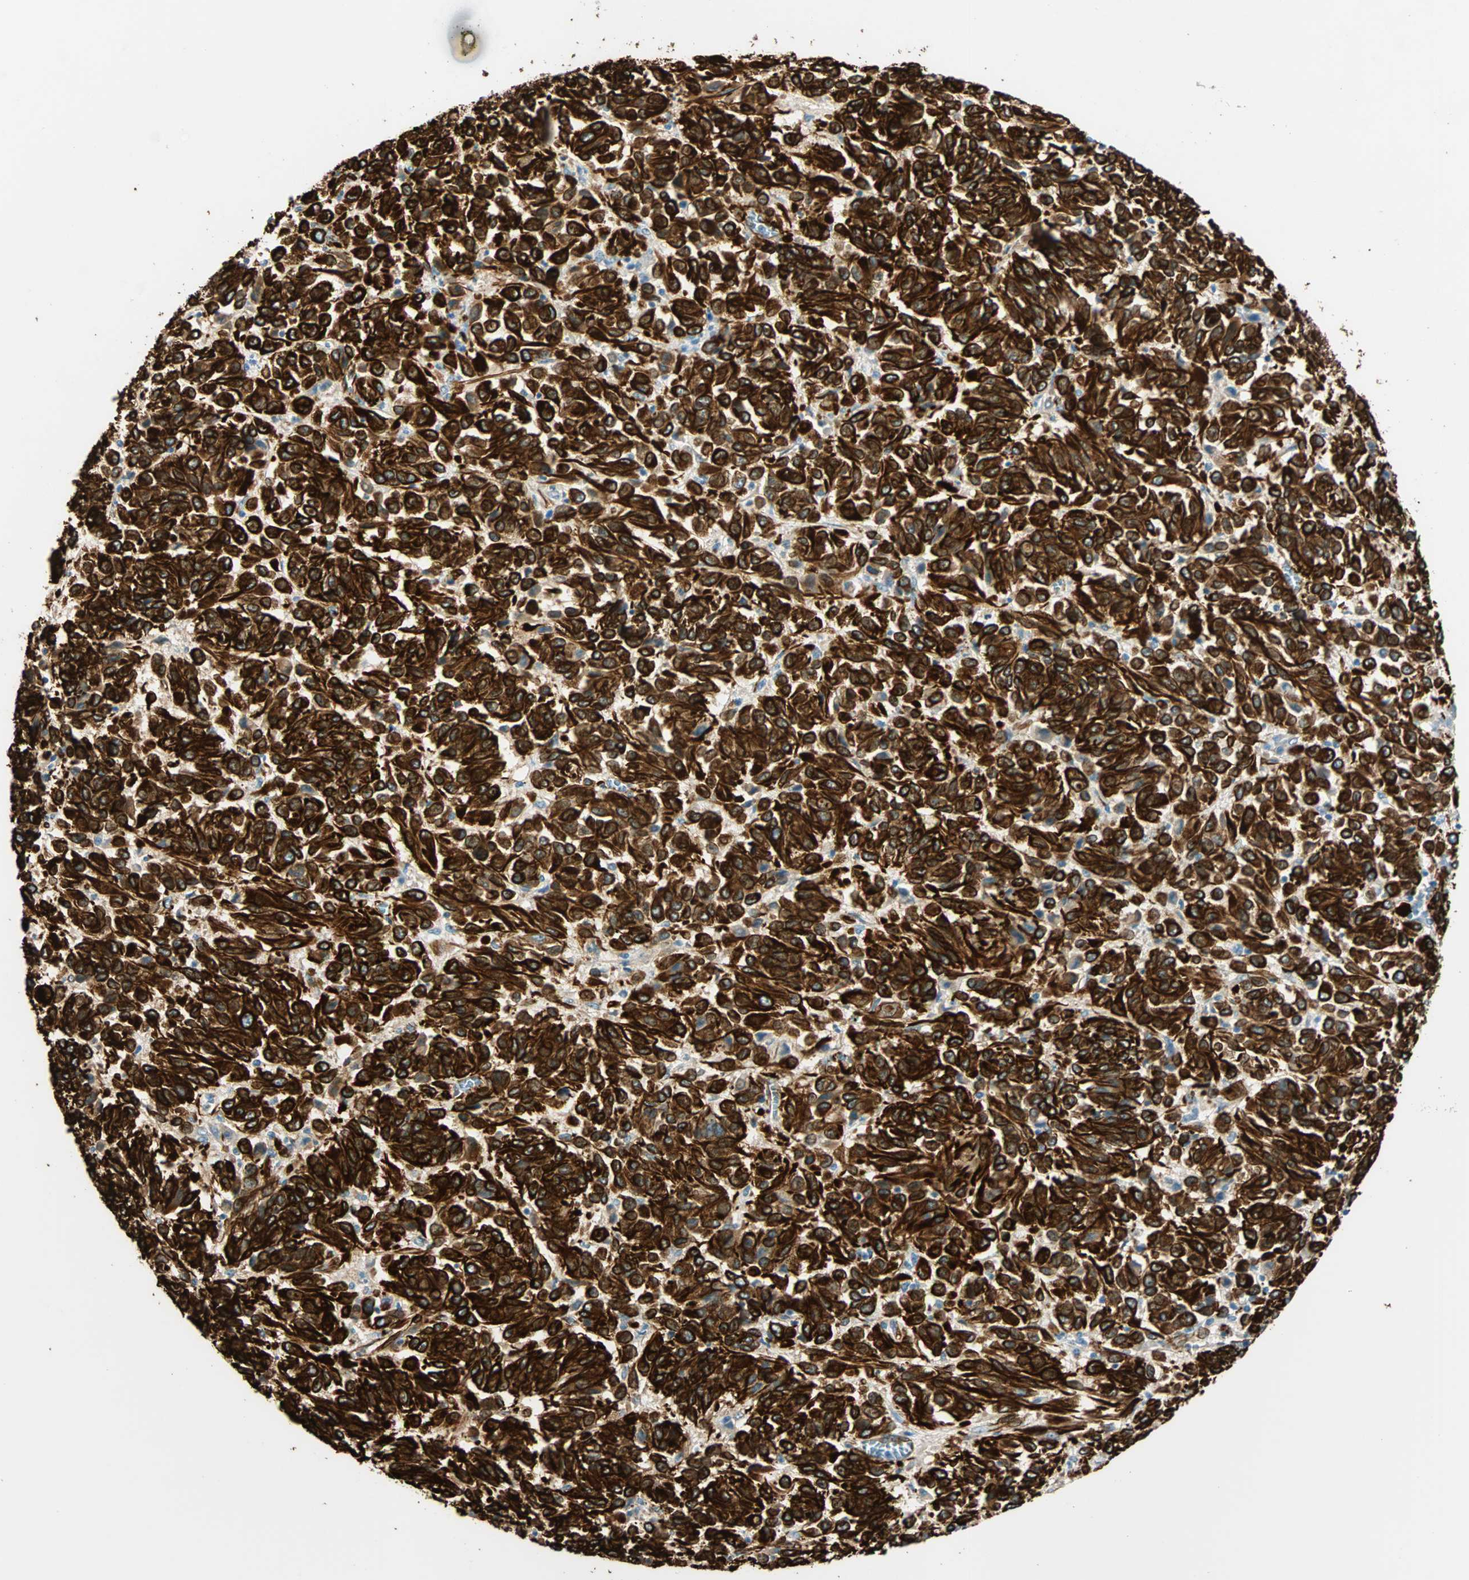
{"staining": {"intensity": "strong", "quantity": ">75%", "location": "cytoplasmic/membranous"}, "tissue": "melanoma", "cell_type": "Tumor cells", "image_type": "cancer", "snomed": [{"axis": "morphology", "description": "Malignant melanoma, Metastatic site"}, {"axis": "topography", "description": "Lung"}], "caption": "Protein expression analysis of melanoma reveals strong cytoplasmic/membranous staining in about >75% of tumor cells.", "gene": "NES", "patient": {"sex": "male", "age": 64}}